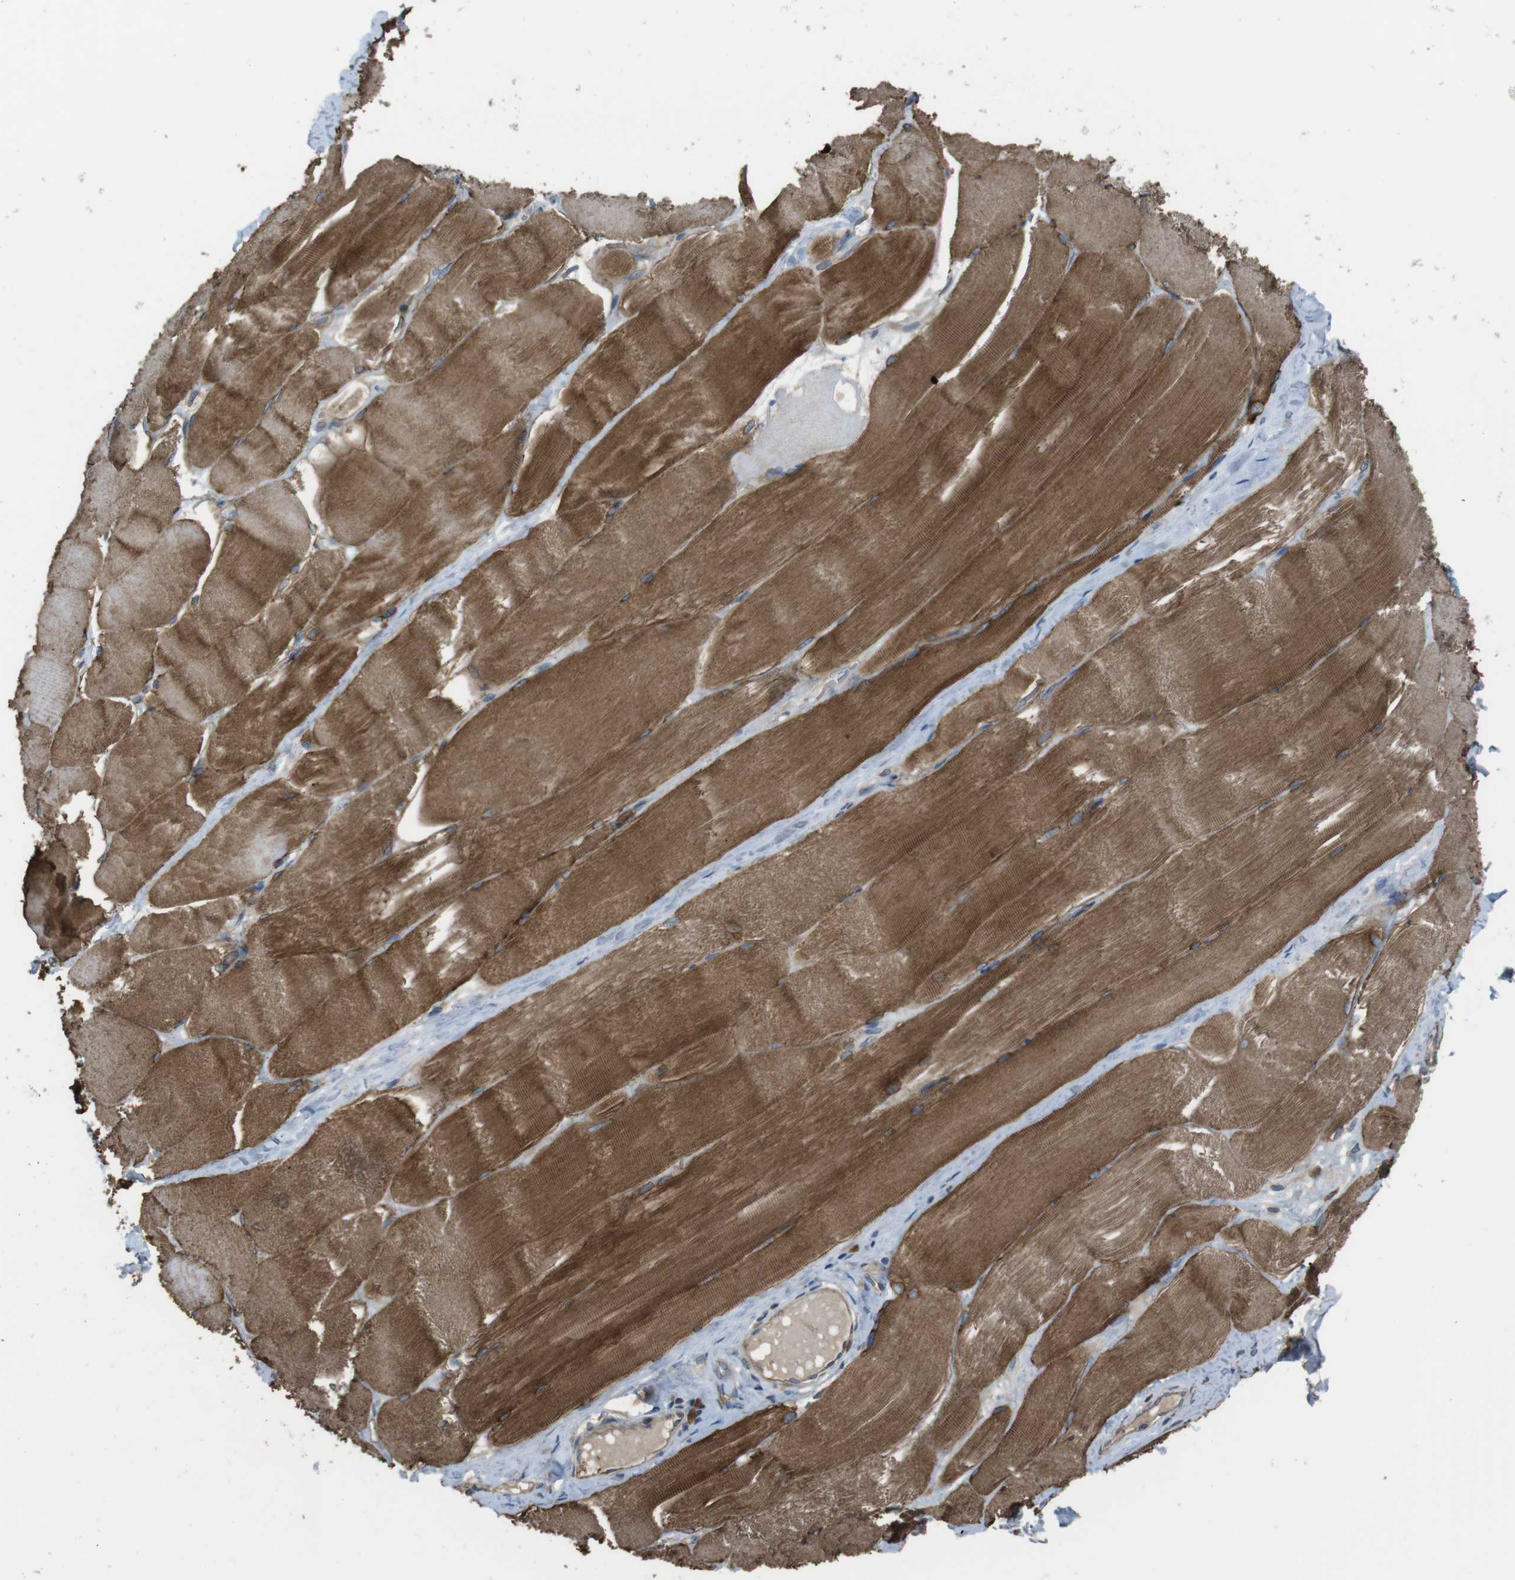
{"staining": {"intensity": "moderate", "quantity": ">75%", "location": "cytoplasmic/membranous"}, "tissue": "skeletal muscle", "cell_type": "Myocytes", "image_type": "normal", "snomed": [{"axis": "morphology", "description": "Normal tissue, NOS"}, {"axis": "morphology", "description": "Squamous cell carcinoma, NOS"}, {"axis": "topography", "description": "Skeletal muscle"}], "caption": "An image of skeletal muscle stained for a protein shows moderate cytoplasmic/membranous brown staining in myocytes. (DAB (3,3'-diaminobenzidine) IHC with brightfield microscopy, high magnification).", "gene": "FUT2", "patient": {"sex": "male", "age": 51}}